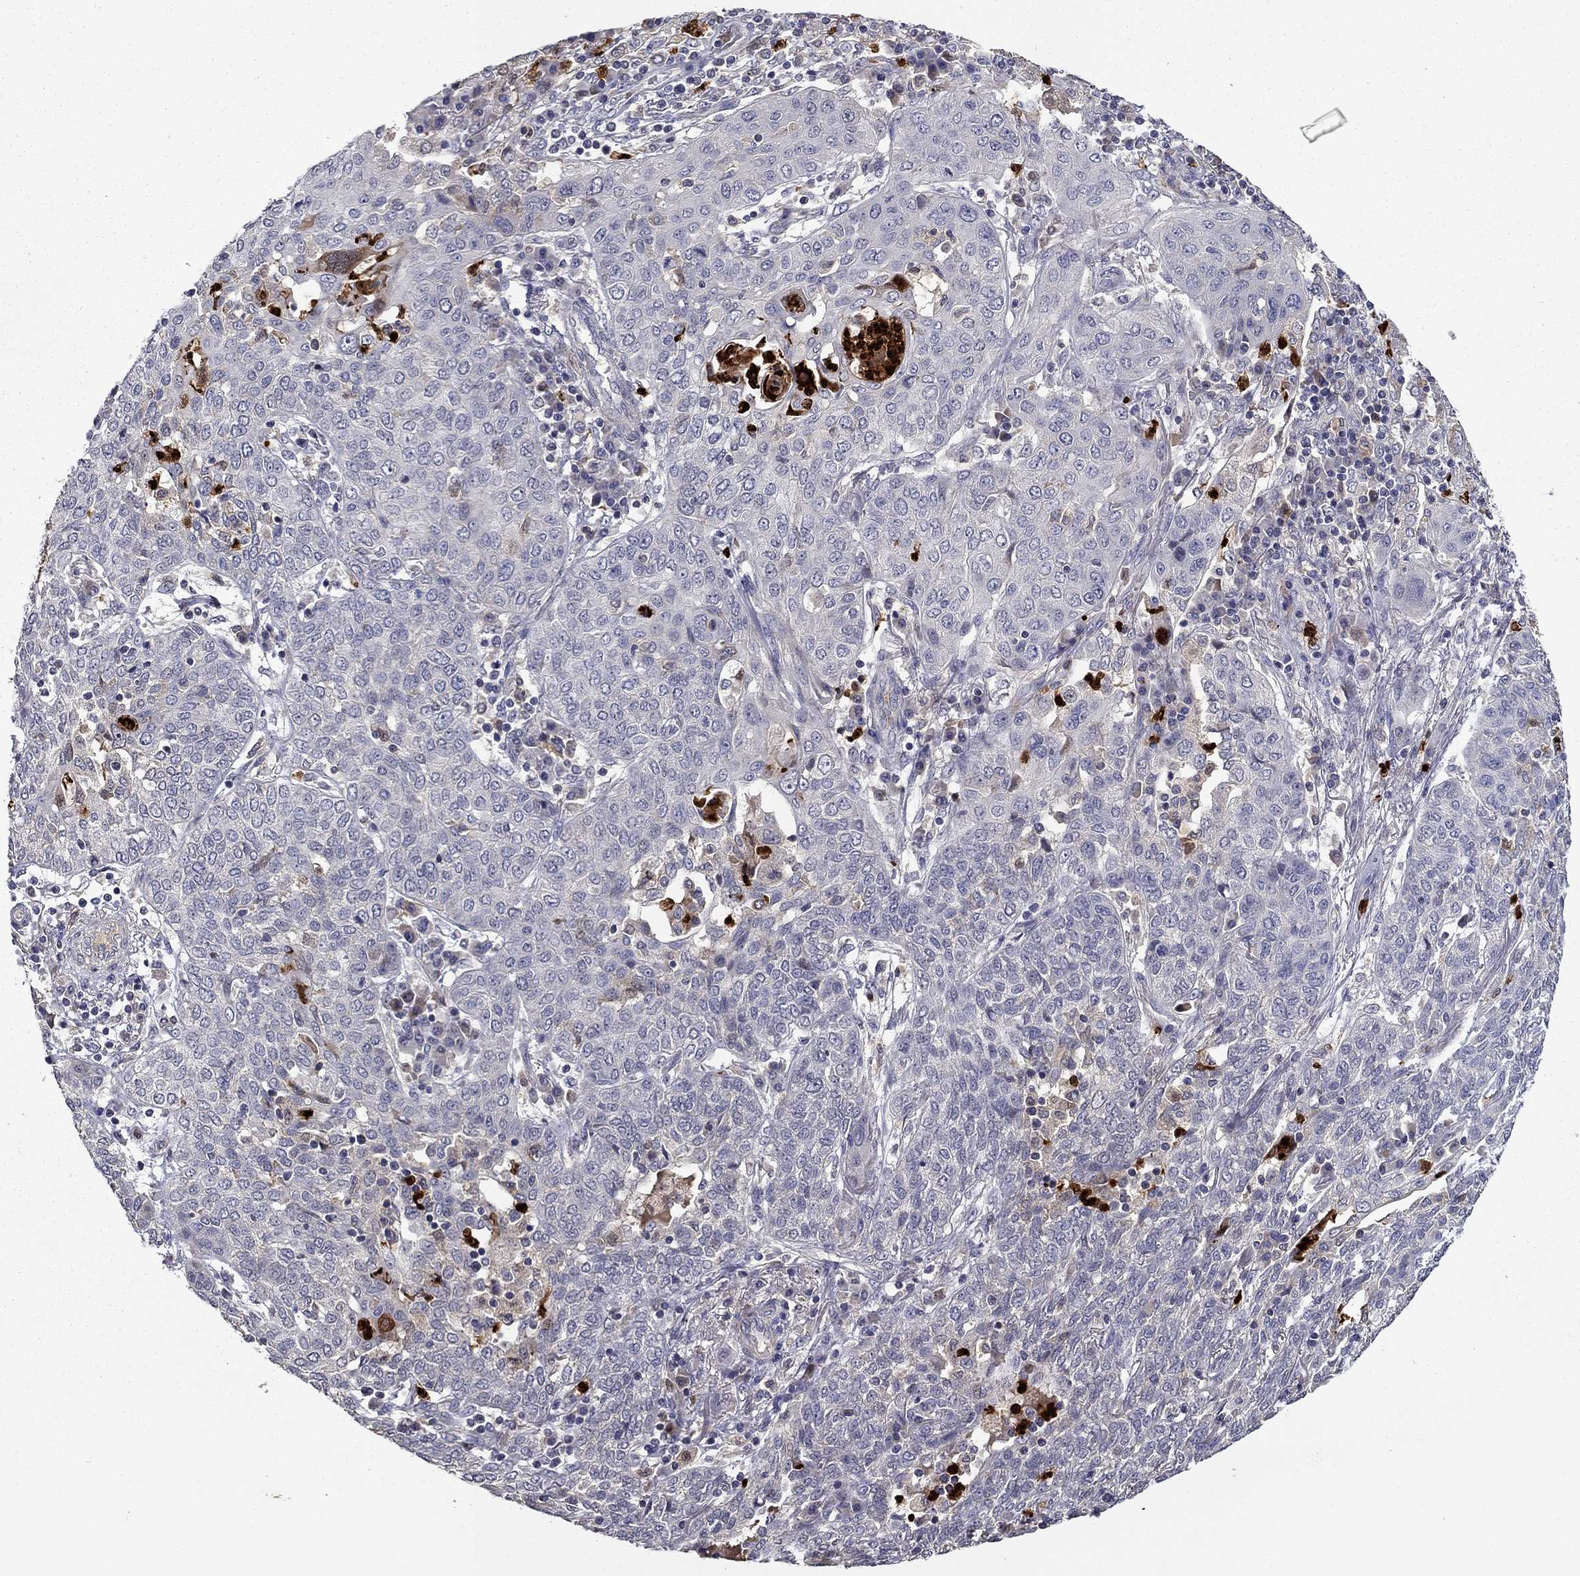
{"staining": {"intensity": "negative", "quantity": "none", "location": "none"}, "tissue": "lung cancer", "cell_type": "Tumor cells", "image_type": "cancer", "snomed": [{"axis": "morphology", "description": "Squamous cell carcinoma, NOS"}, {"axis": "topography", "description": "Lung"}], "caption": "Immunohistochemistry (IHC) histopathology image of human lung squamous cell carcinoma stained for a protein (brown), which reveals no positivity in tumor cells.", "gene": "SATB1", "patient": {"sex": "female", "age": 70}}